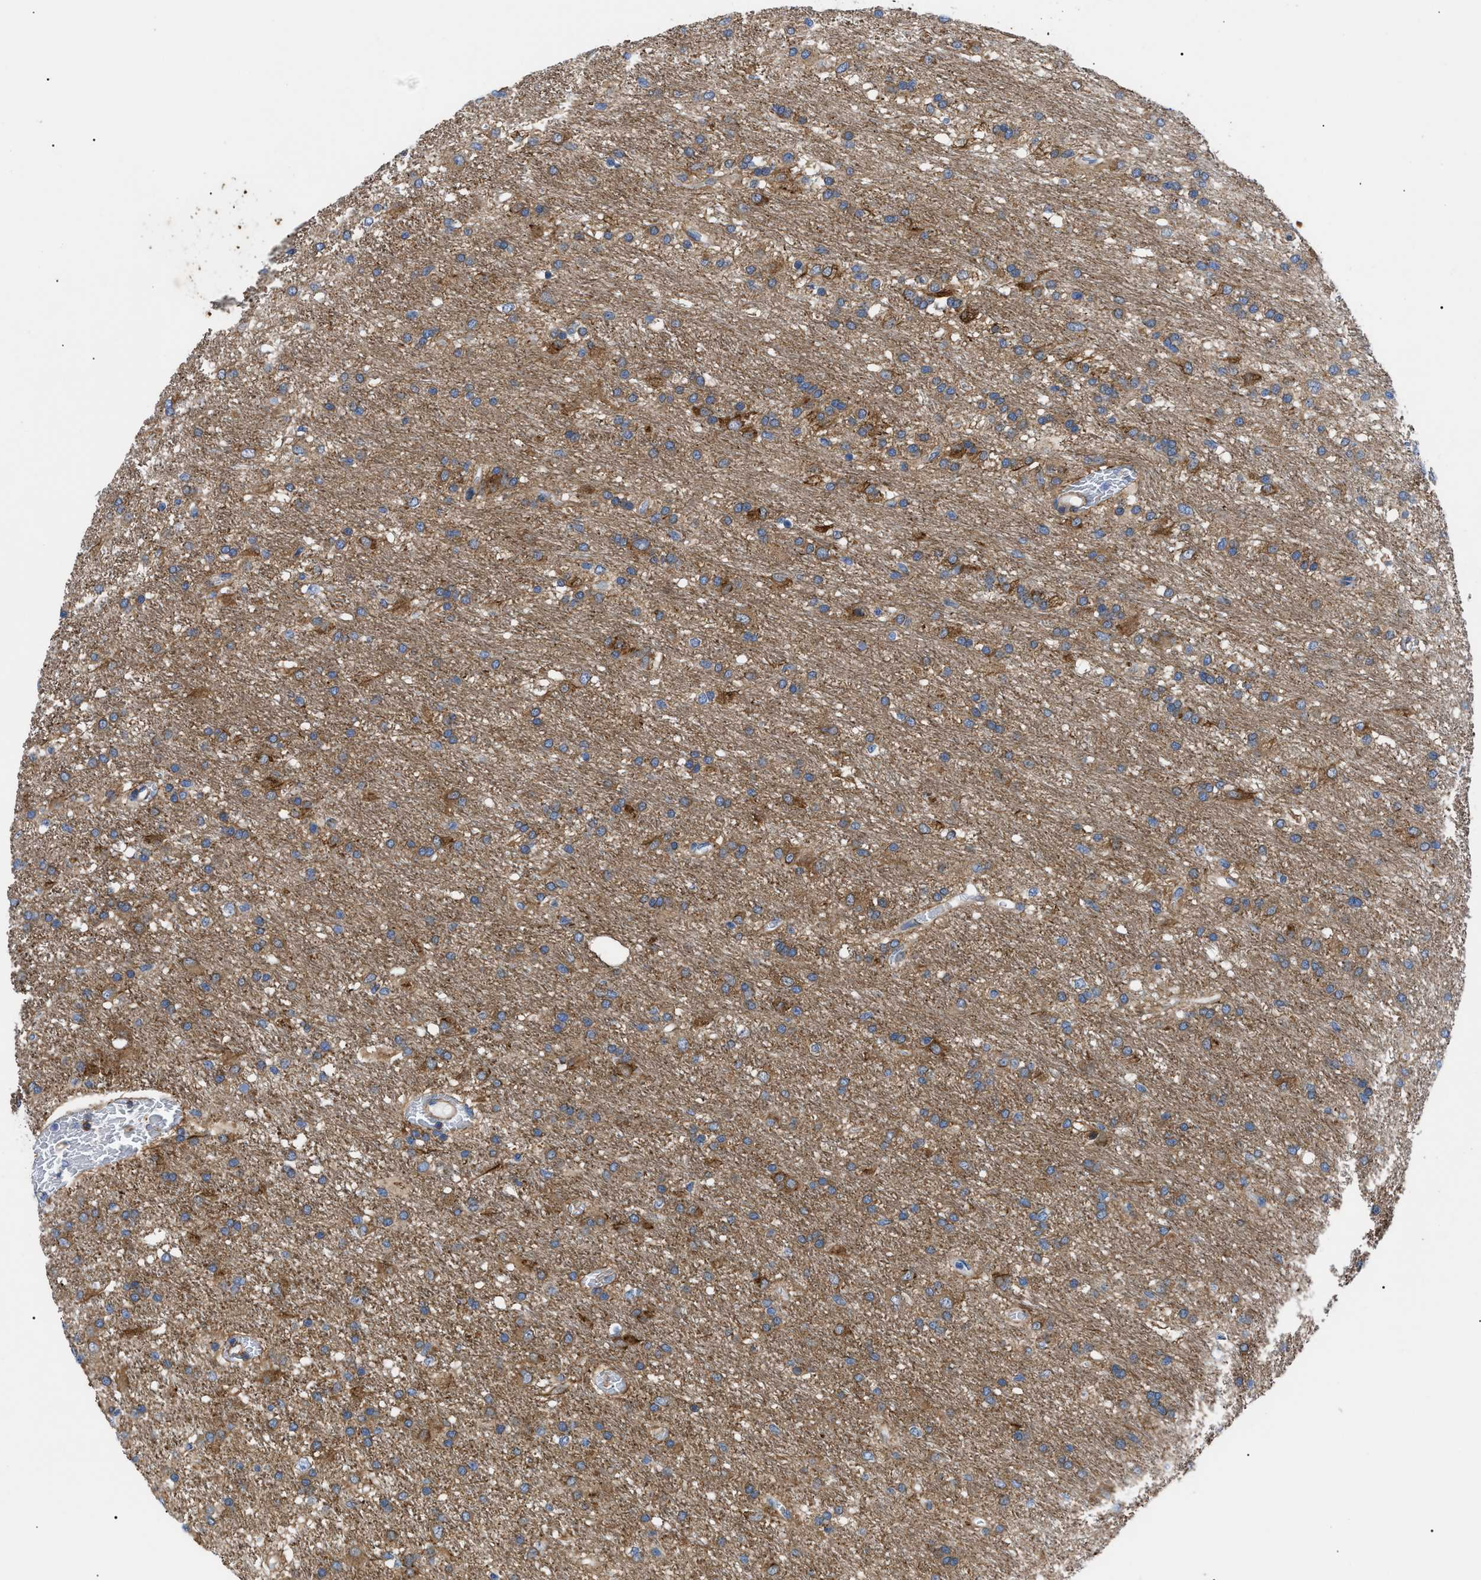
{"staining": {"intensity": "moderate", "quantity": ">75%", "location": "cytoplasmic/membranous"}, "tissue": "glioma", "cell_type": "Tumor cells", "image_type": "cancer", "snomed": [{"axis": "morphology", "description": "Glioma, malignant, Low grade"}, {"axis": "topography", "description": "Brain"}], "caption": "This is a micrograph of IHC staining of malignant glioma (low-grade), which shows moderate expression in the cytoplasmic/membranous of tumor cells.", "gene": "HSPB8", "patient": {"sex": "male", "age": 77}}